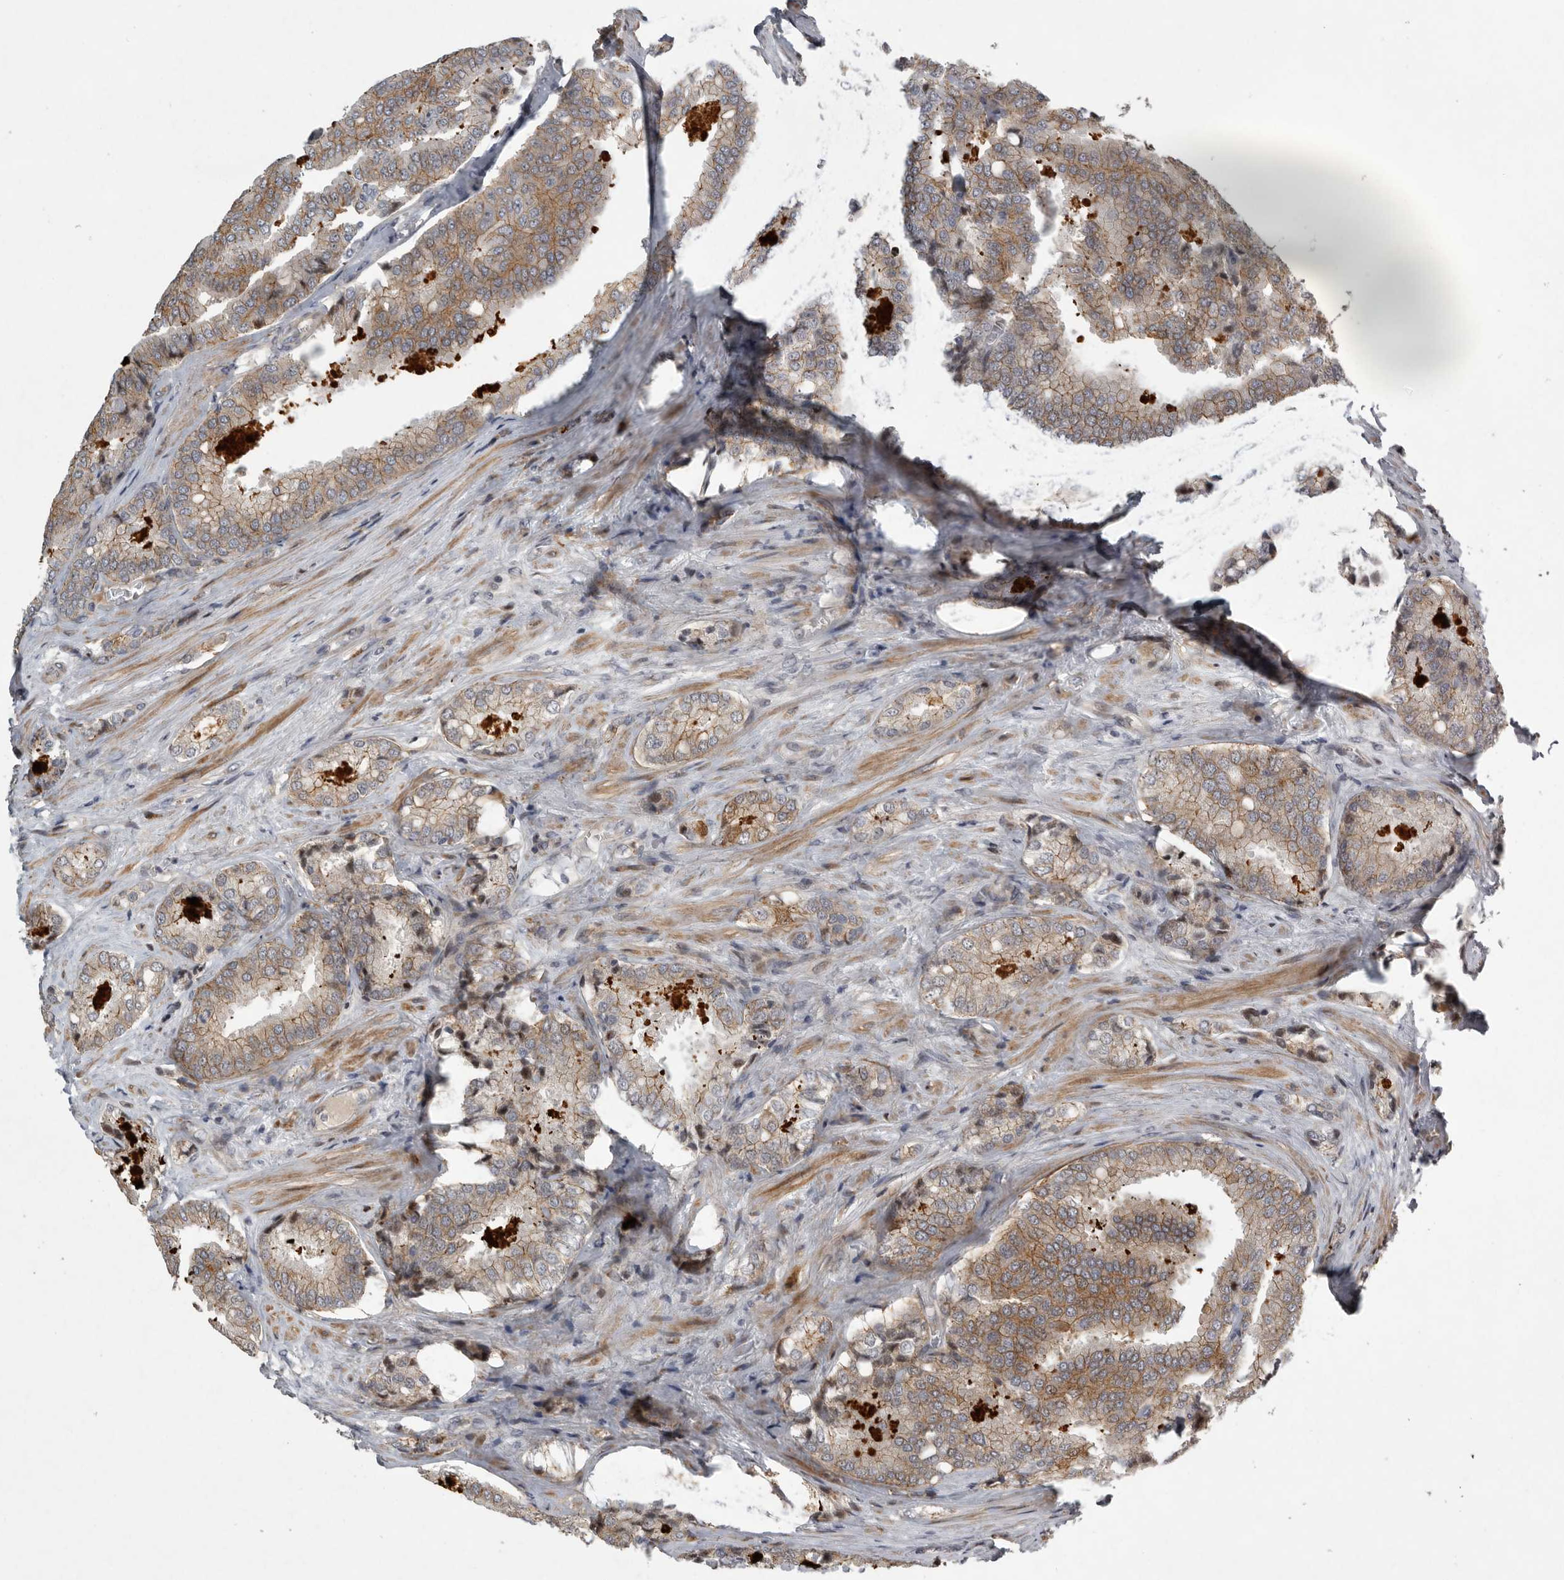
{"staining": {"intensity": "moderate", "quantity": ">75%", "location": "cytoplasmic/membranous"}, "tissue": "prostate cancer", "cell_type": "Tumor cells", "image_type": "cancer", "snomed": [{"axis": "morphology", "description": "Adenocarcinoma, High grade"}, {"axis": "topography", "description": "Prostate"}], "caption": "IHC staining of prostate cancer, which exhibits medium levels of moderate cytoplasmic/membranous positivity in approximately >75% of tumor cells indicating moderate cytoplasmic/membranous protein staining. The staining was performed using DAB (brown) for protein detection and nuclei were counterstained in hematoxylin (blue).", "gene": "MPDZ", "patient": {"sex": "male", "age": 50}}